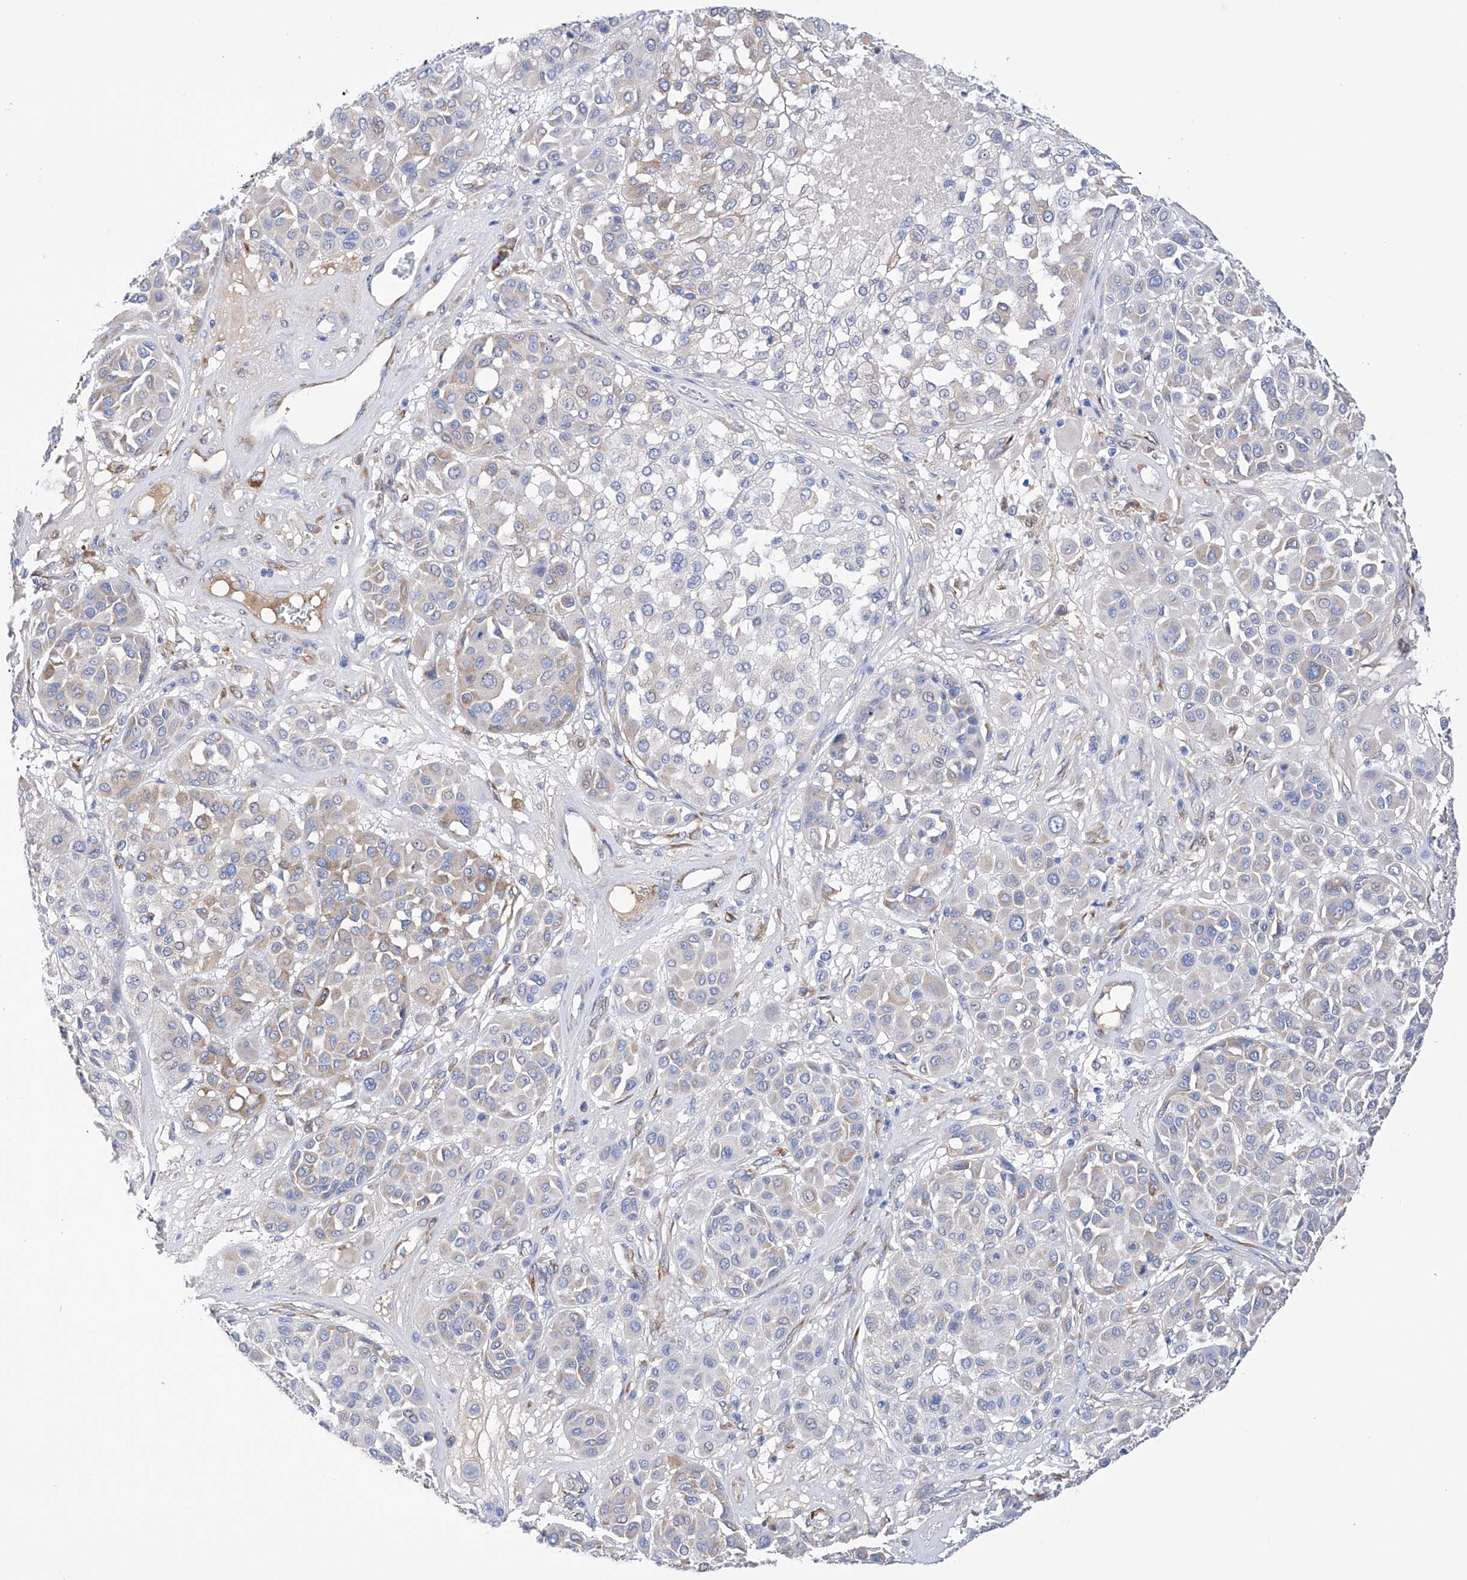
{"staining": {"intensity": "negative", "quantity": "none", "location": "none"}, "tissue": "melanoma", "cell_type": "Tumor cells", "image_type": "cancer", "snomed": [{"axis": "morphology", "description": "Malignant melanoma, Metastatic site"}, {"axis": "topography", "description": "Soft tissue"}], "caption": "A histopathology image of human malignant melanoma (metastatic site) is negative for staining in tumor cells.", "gene": "PDIA5", "patient": {"sex": "male", "age": 41}}